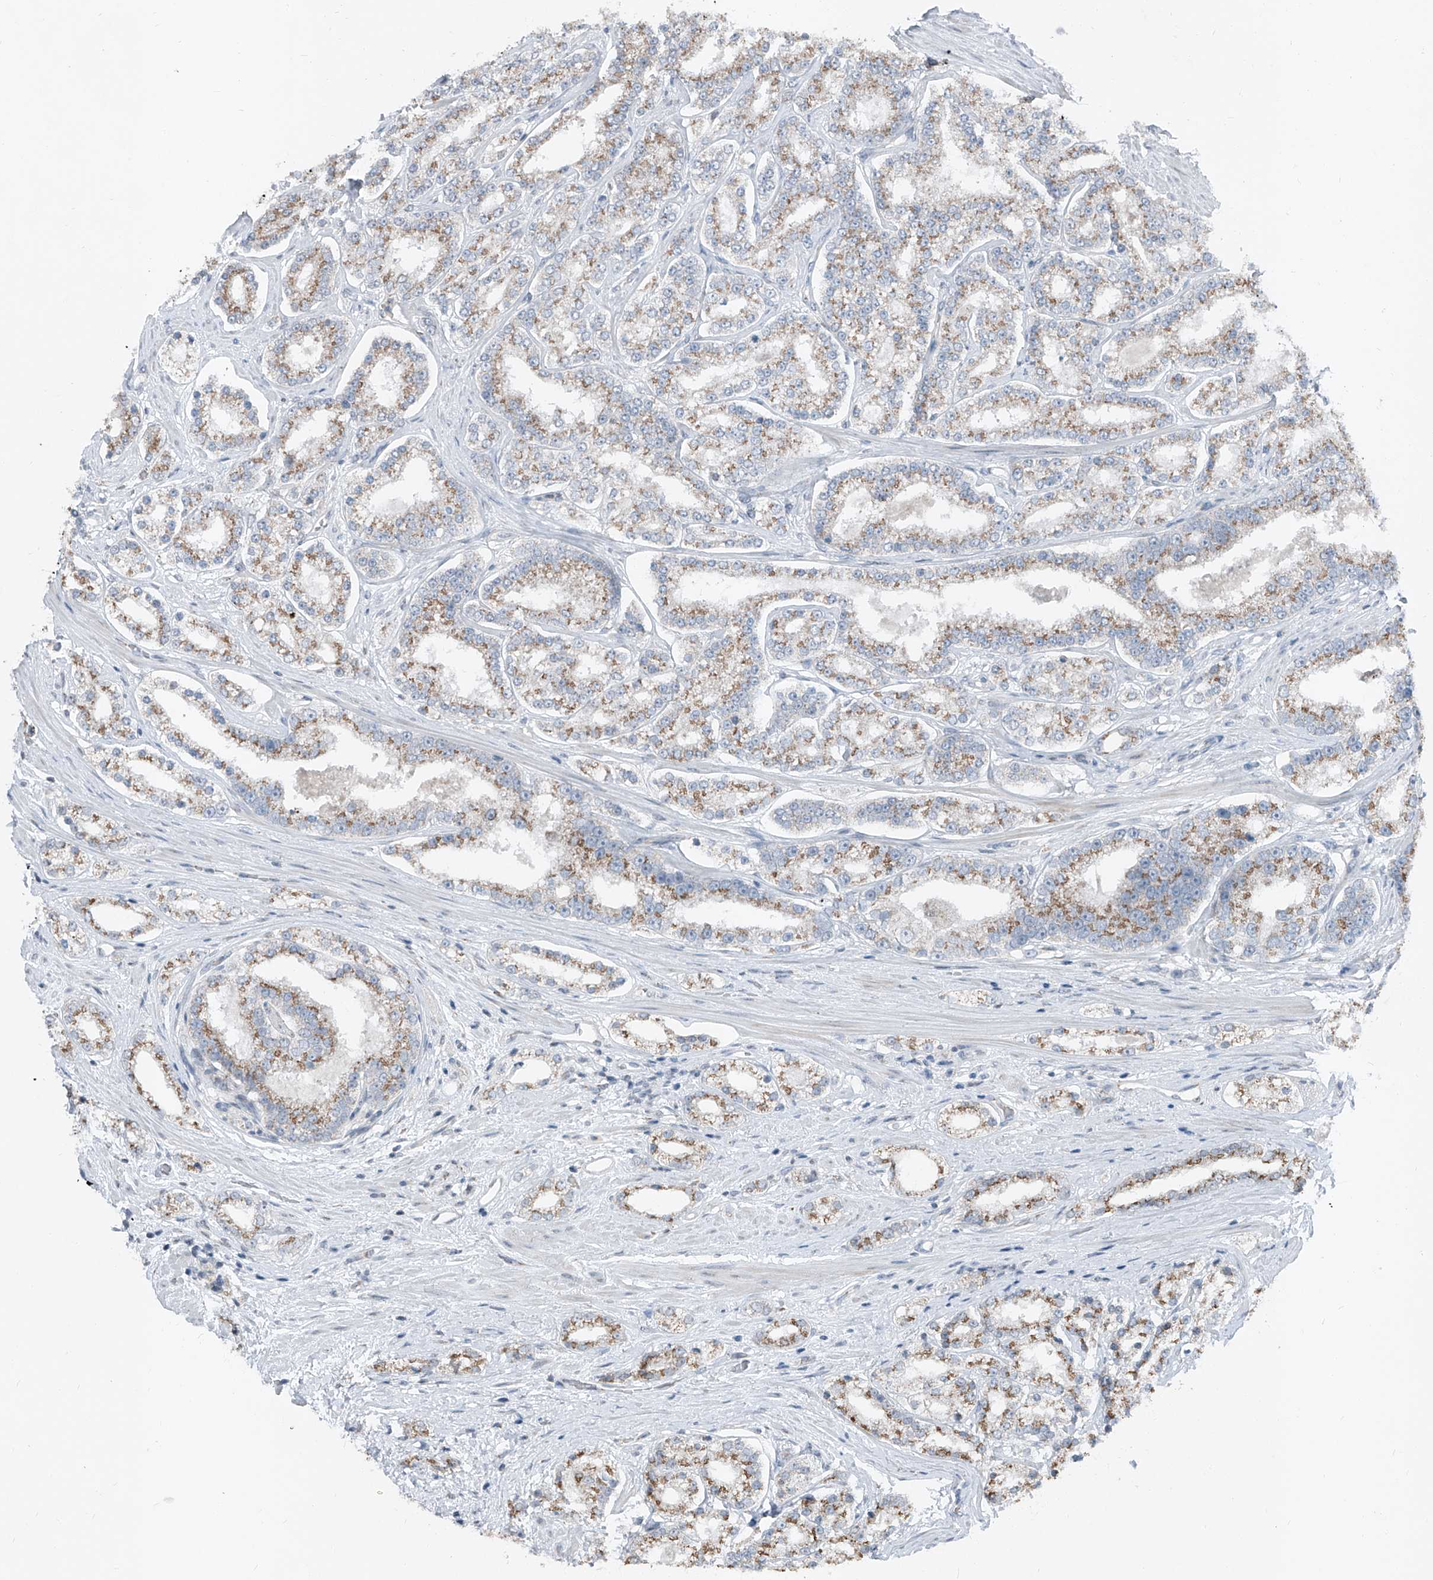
{"staining": {"intensity": "weak", "quantity": ">75%", "location": "cytoplasmic/membranous"}, "tissue": "prostate cancer", "cell_type": "Tumor cells", "image_type": "cancer", "snomed": [{"axis": "morphology", "description": "Normal tissue, NOS"}, {"axis": "morphology", "description": "Adenocarcinoma, High grade"}, {"axis": "topography", "description": "Prostate"}], "caption": "A brown stain shows weak cytoplasmic/membranous positivity of a protein in prostate cancer (high-grade adenocarcinoma) tumor cells.", "gene": "DYRK1B", "patient": {"sex": "male", "age": 83}}